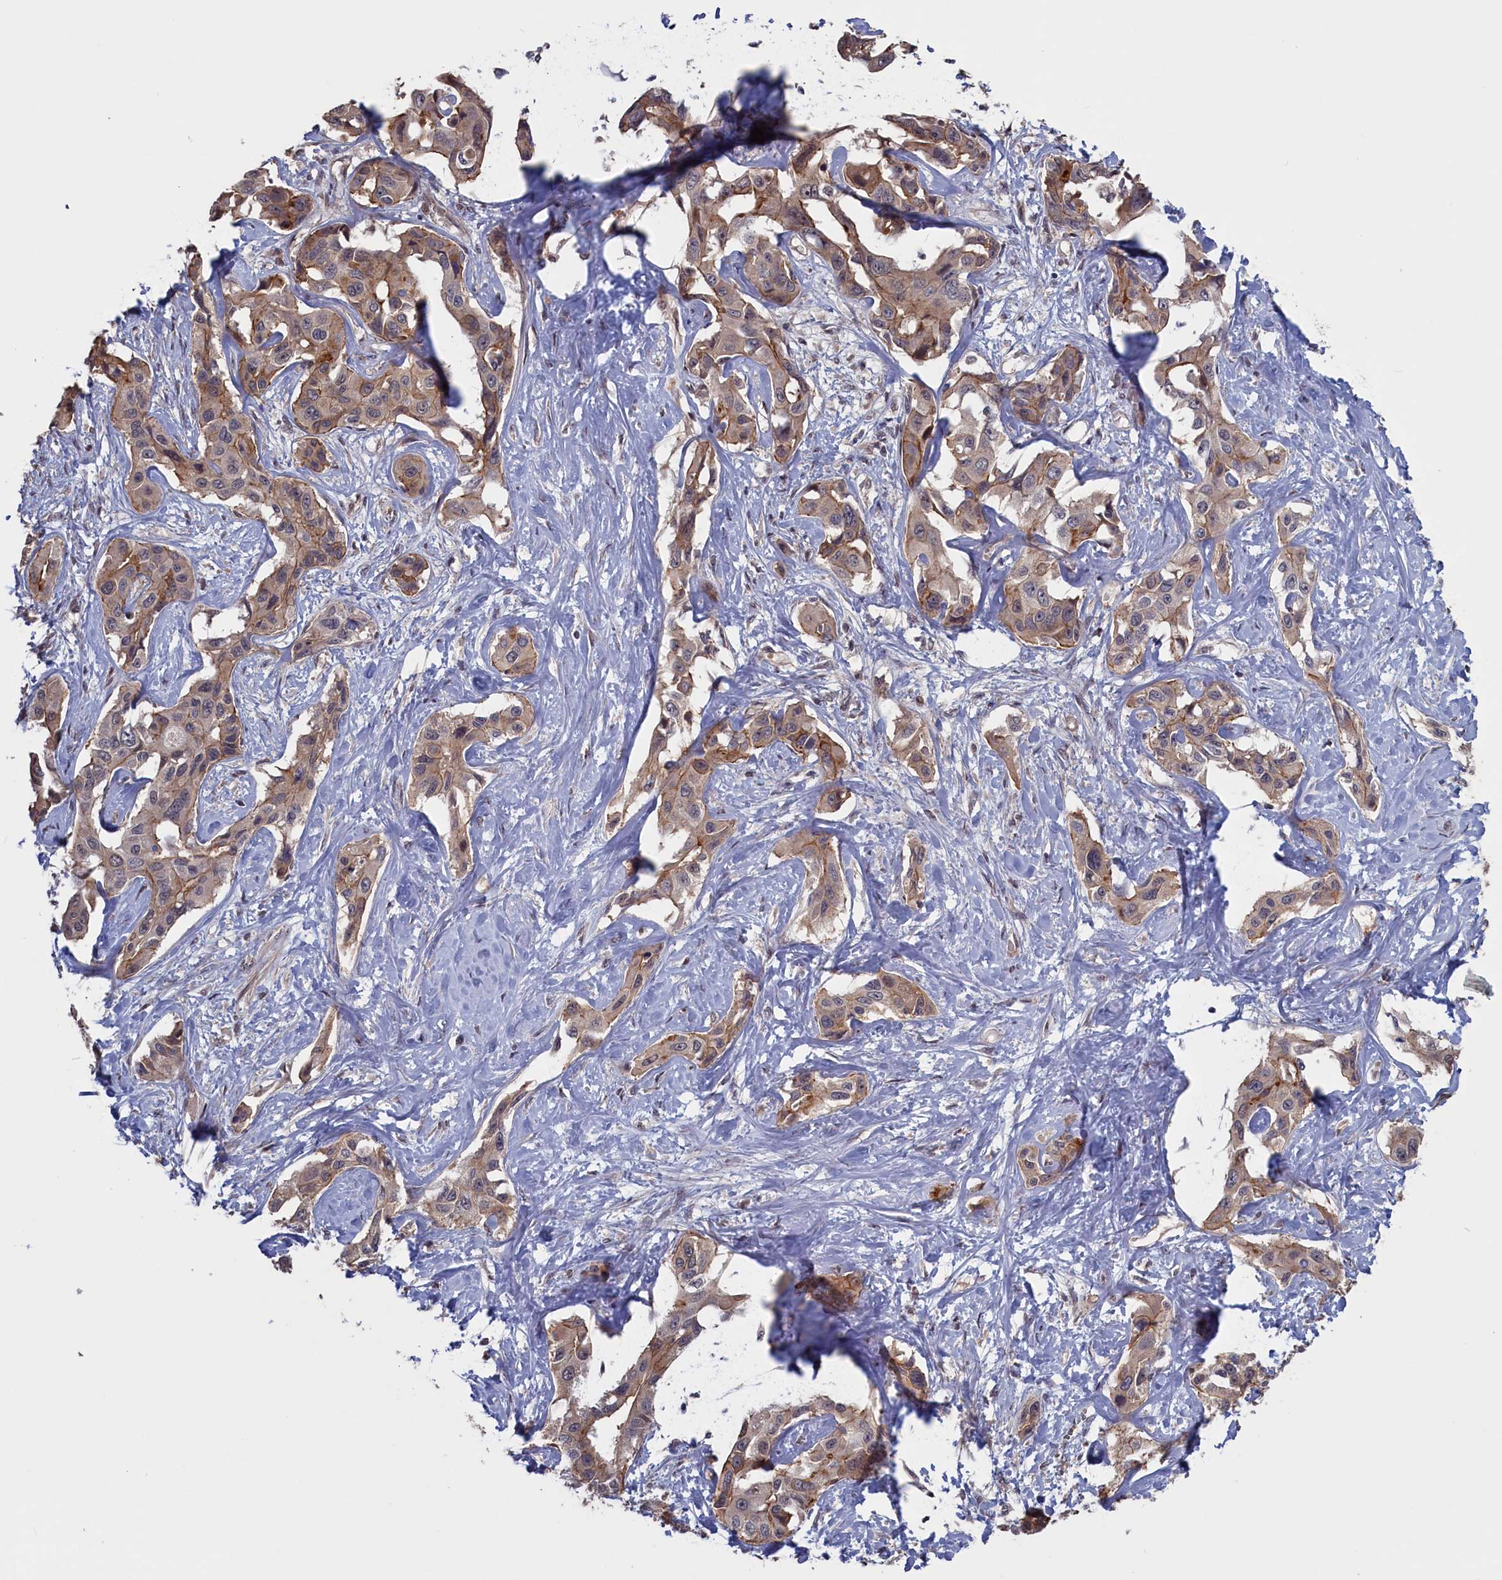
{"staining": {"intensity": "weak", "quantity": "25%-75%", "location": "cytoplasmic/membranous"}, "tissue": "liver cancer", "cell_type": "Tumor cells", "image_type": "cancer", "snomed": [{"axis": "morphology", "description": "Cholangiocarcinoma"}, {"axis": "topography", "description": "Liver"}], "caption": "Immunohistochemical staining of human cholangiocarcinoma (liver) displays low levels of weak cytoplasmic/membranous positivity in approximately 25%-75% of tumor cells.", "gene": "PLP2", "patient": {"sex": "male", "age": 59}}